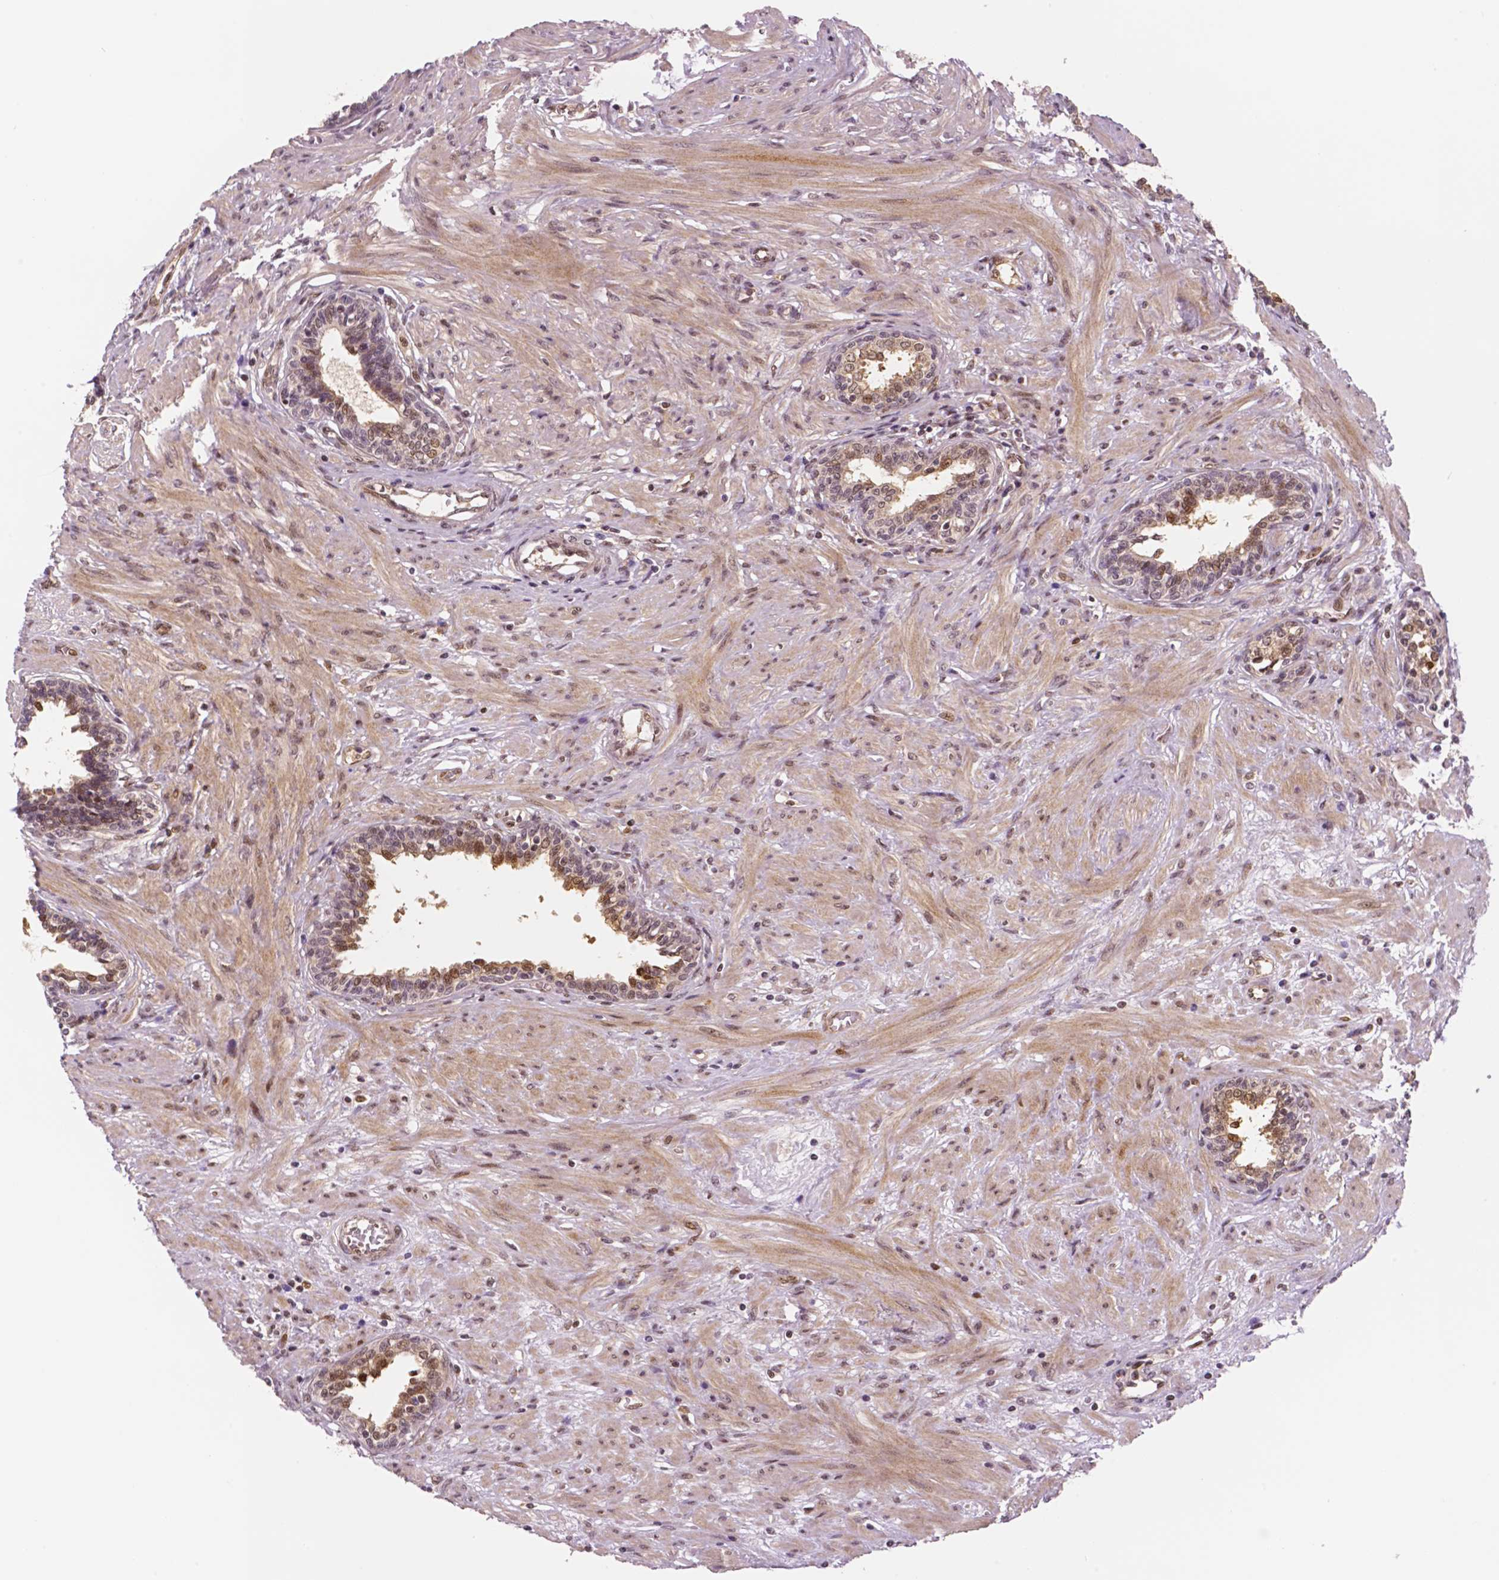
{"staining": {"intensity": "negative", "quantity": "none", "location": "none"}, "tissue": "prostate", "cell_type": "Glandular cells", "image_type": "normal", "snomed": [{"axis": "morphology", "description": "Normal tissue, NOS"}, {"axis": "topography", "description": "Prostate"}], "caption": "Immunohistochemistry (IHC) image of benign human prostate stained for a protein (brown), which shows no positivity in glandular cells.", "gene": "STAT3", "patient": {"sex": "male", "age": 55}}